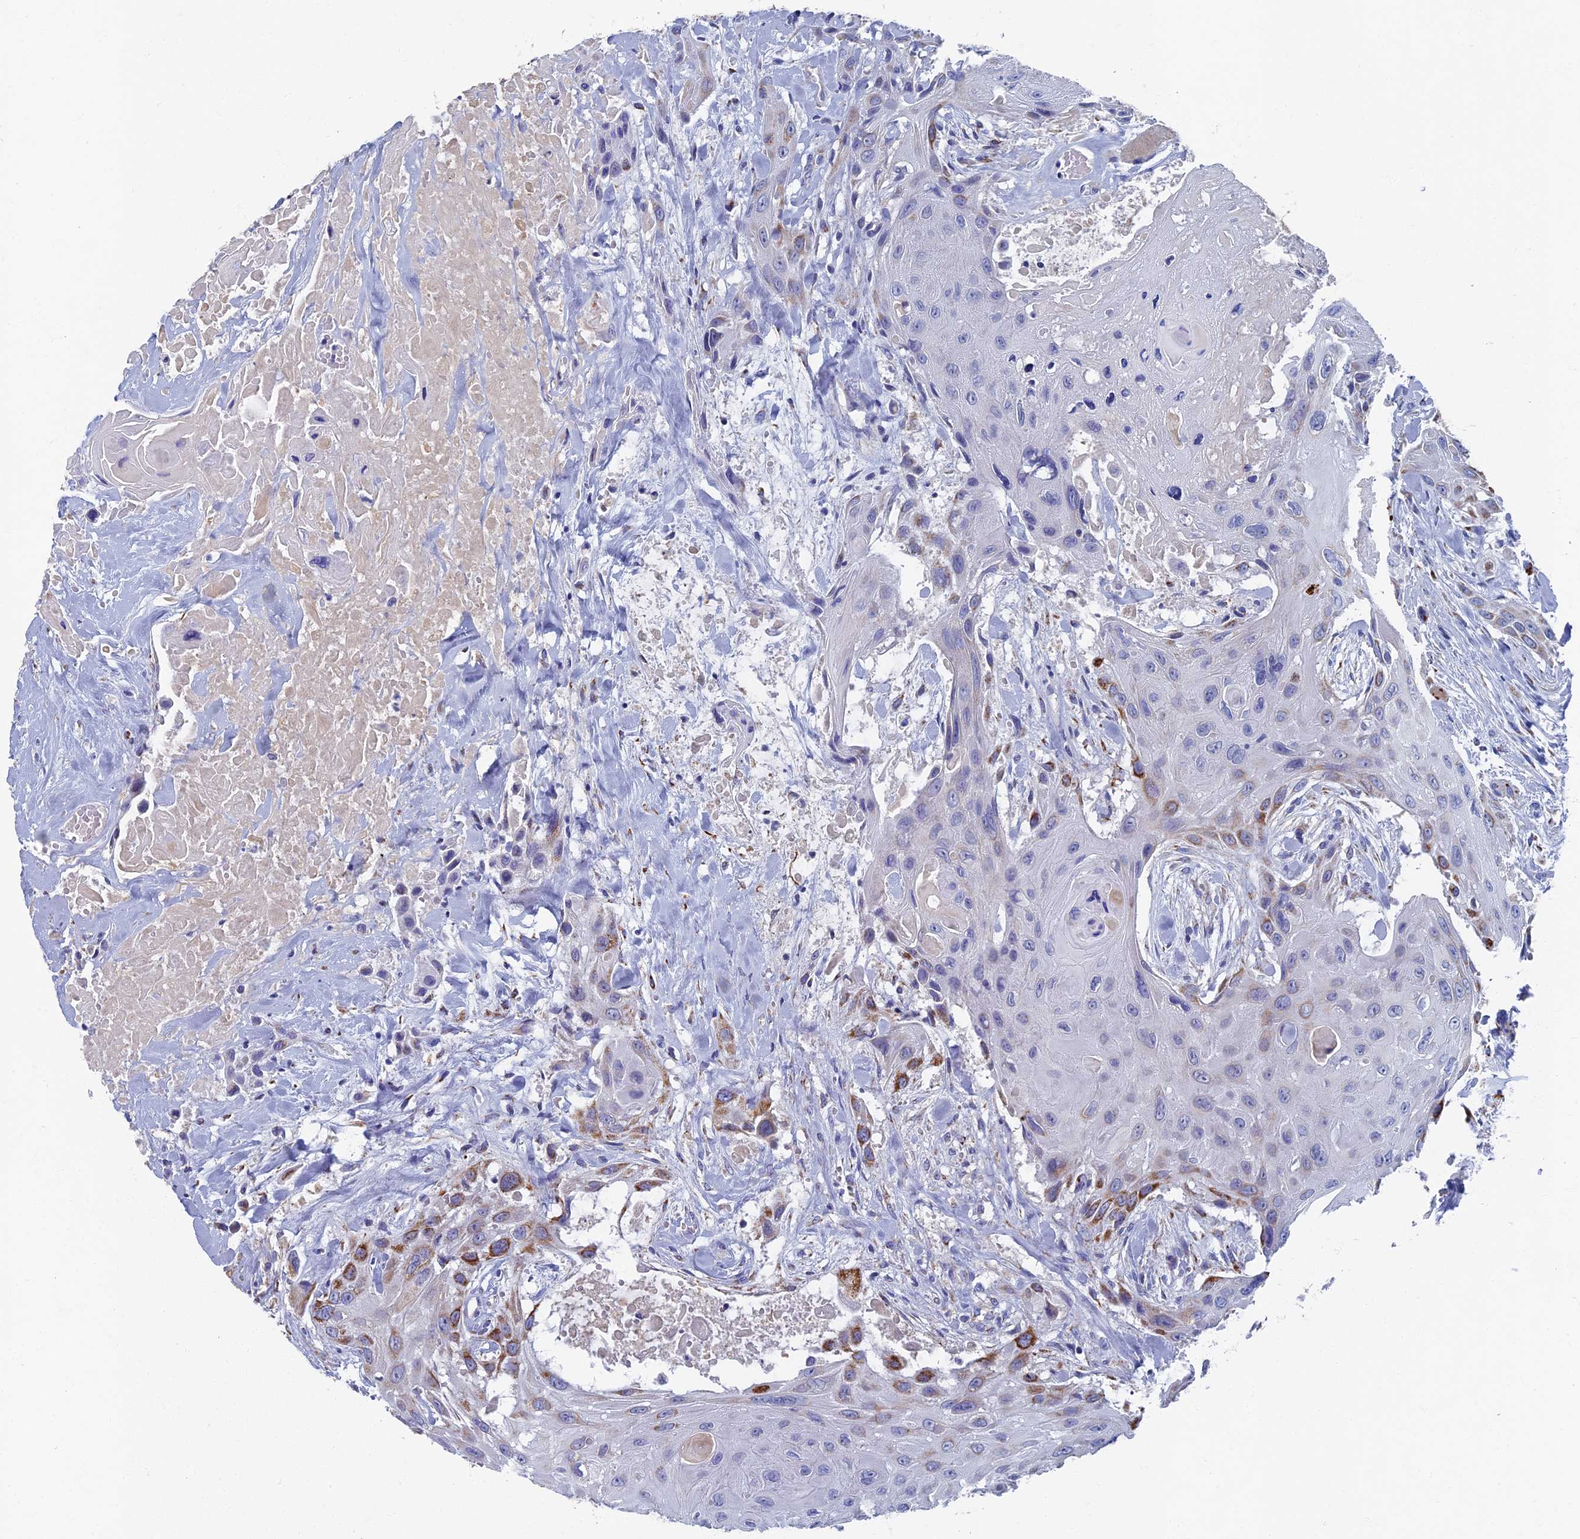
{"staining": {"intensity": "moderate", "quantity": "<25%", "location": "cytoplasmic/membranous"}, "tissue": "head and neck cancer", "cell_type": "Tumor cells", "image_type": "cancer", "snomed": [{"axis": "morphology", "description": "Squamous cell carcinoma, NOS"}, {"axis": "topography", "description": "Head-Neck"}], "caption": "Moderate cytoplasmic/membranous positivity is seen in approximately <25% of tumor cells in head and neck cancer.", "gene": "OAT", "patient": {"sex": "male", "age": 81}}